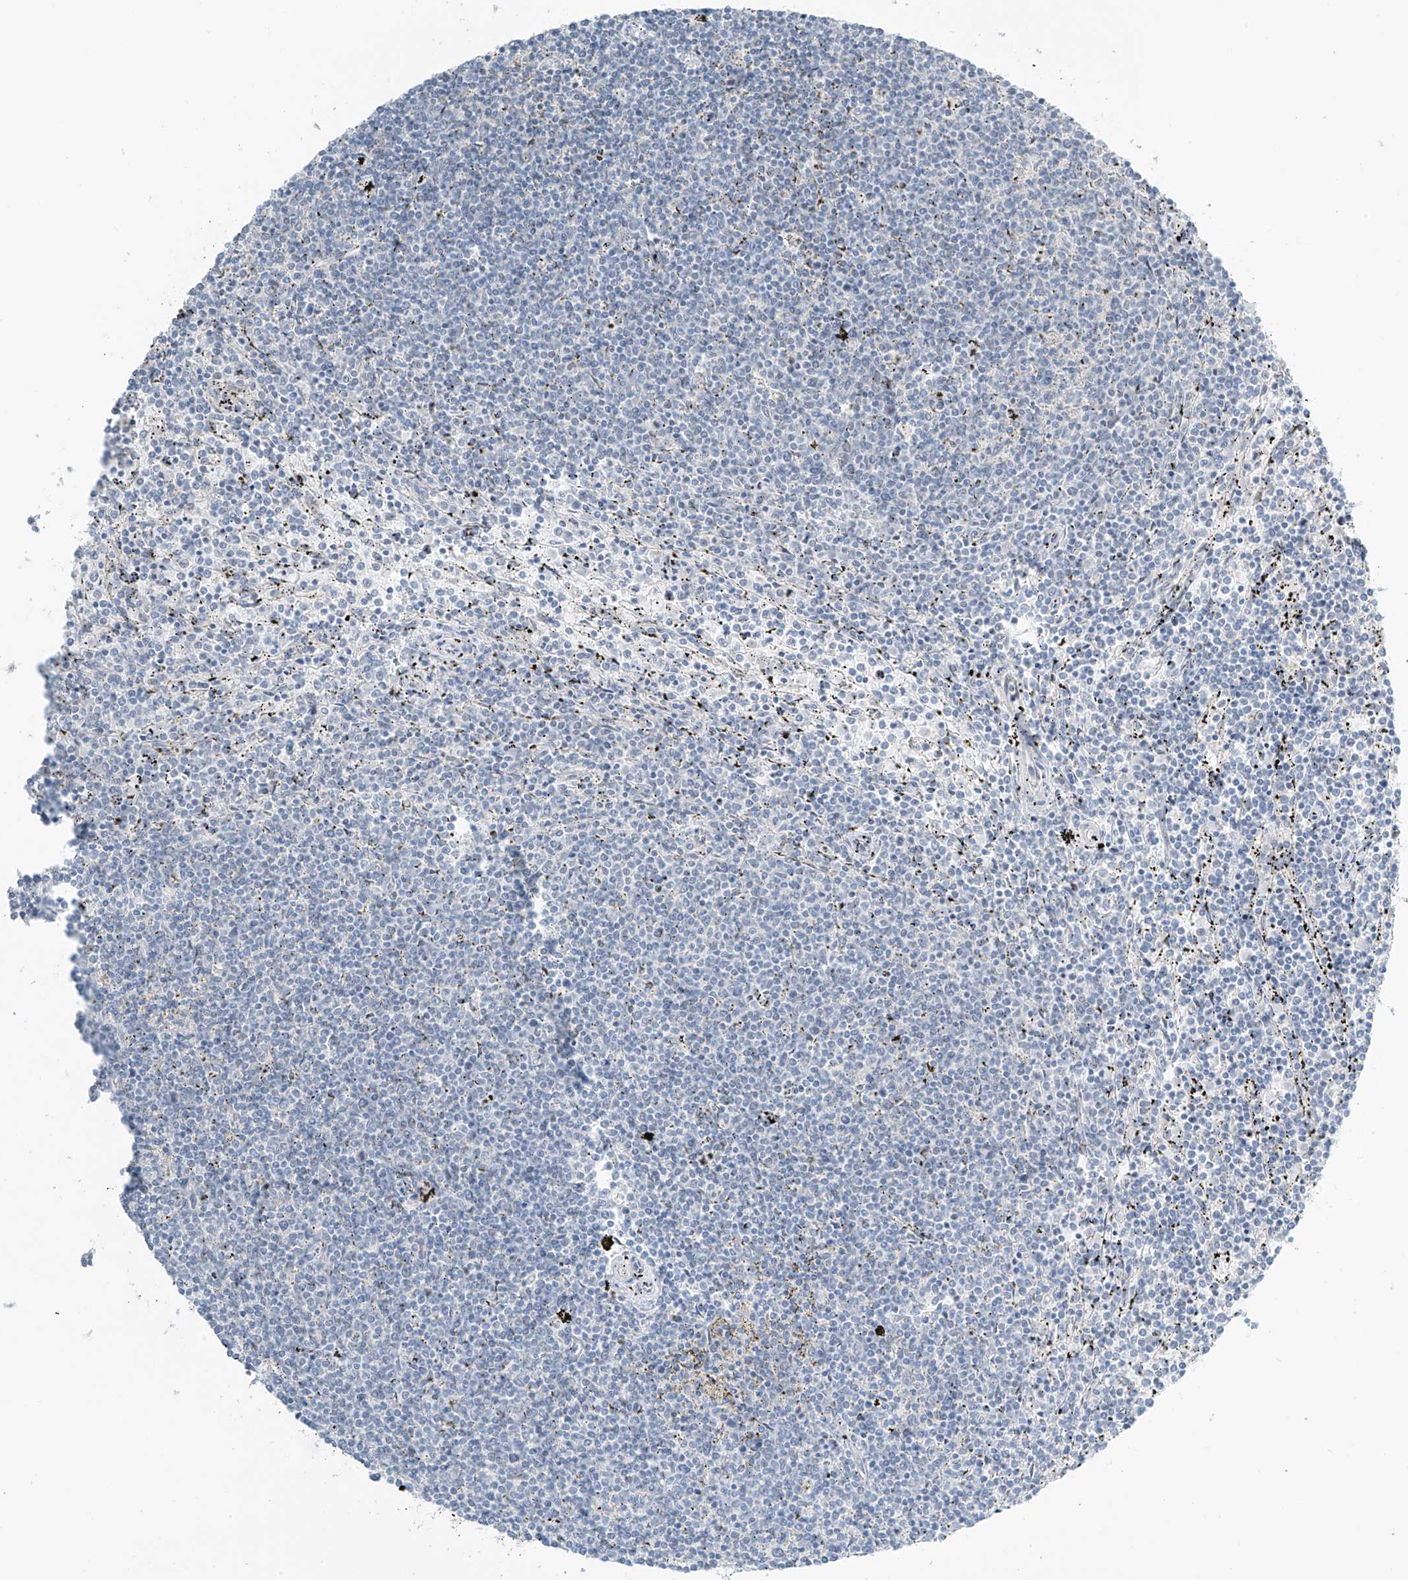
{"staining": {"intensity": "negative", "quantity": "none", "location": "none"}, "tissue": "lymphoma", "cell_type": "Tumor cells", "image_type": "cancer", "snomed": [{"axis": "morphology", "description": "Malignant lymphoma, non-Hodgkin's type, Low grade"}, {"axis": "topography", "description": "Spleen"}], "caption": "A high-resolution histopathology image shows immunohistochemistry staining of lymphoma, which exhibits no significant staining in tumor cells.", "gene": "PRDM6", "patient": {"sex": "female", "age": 50}}